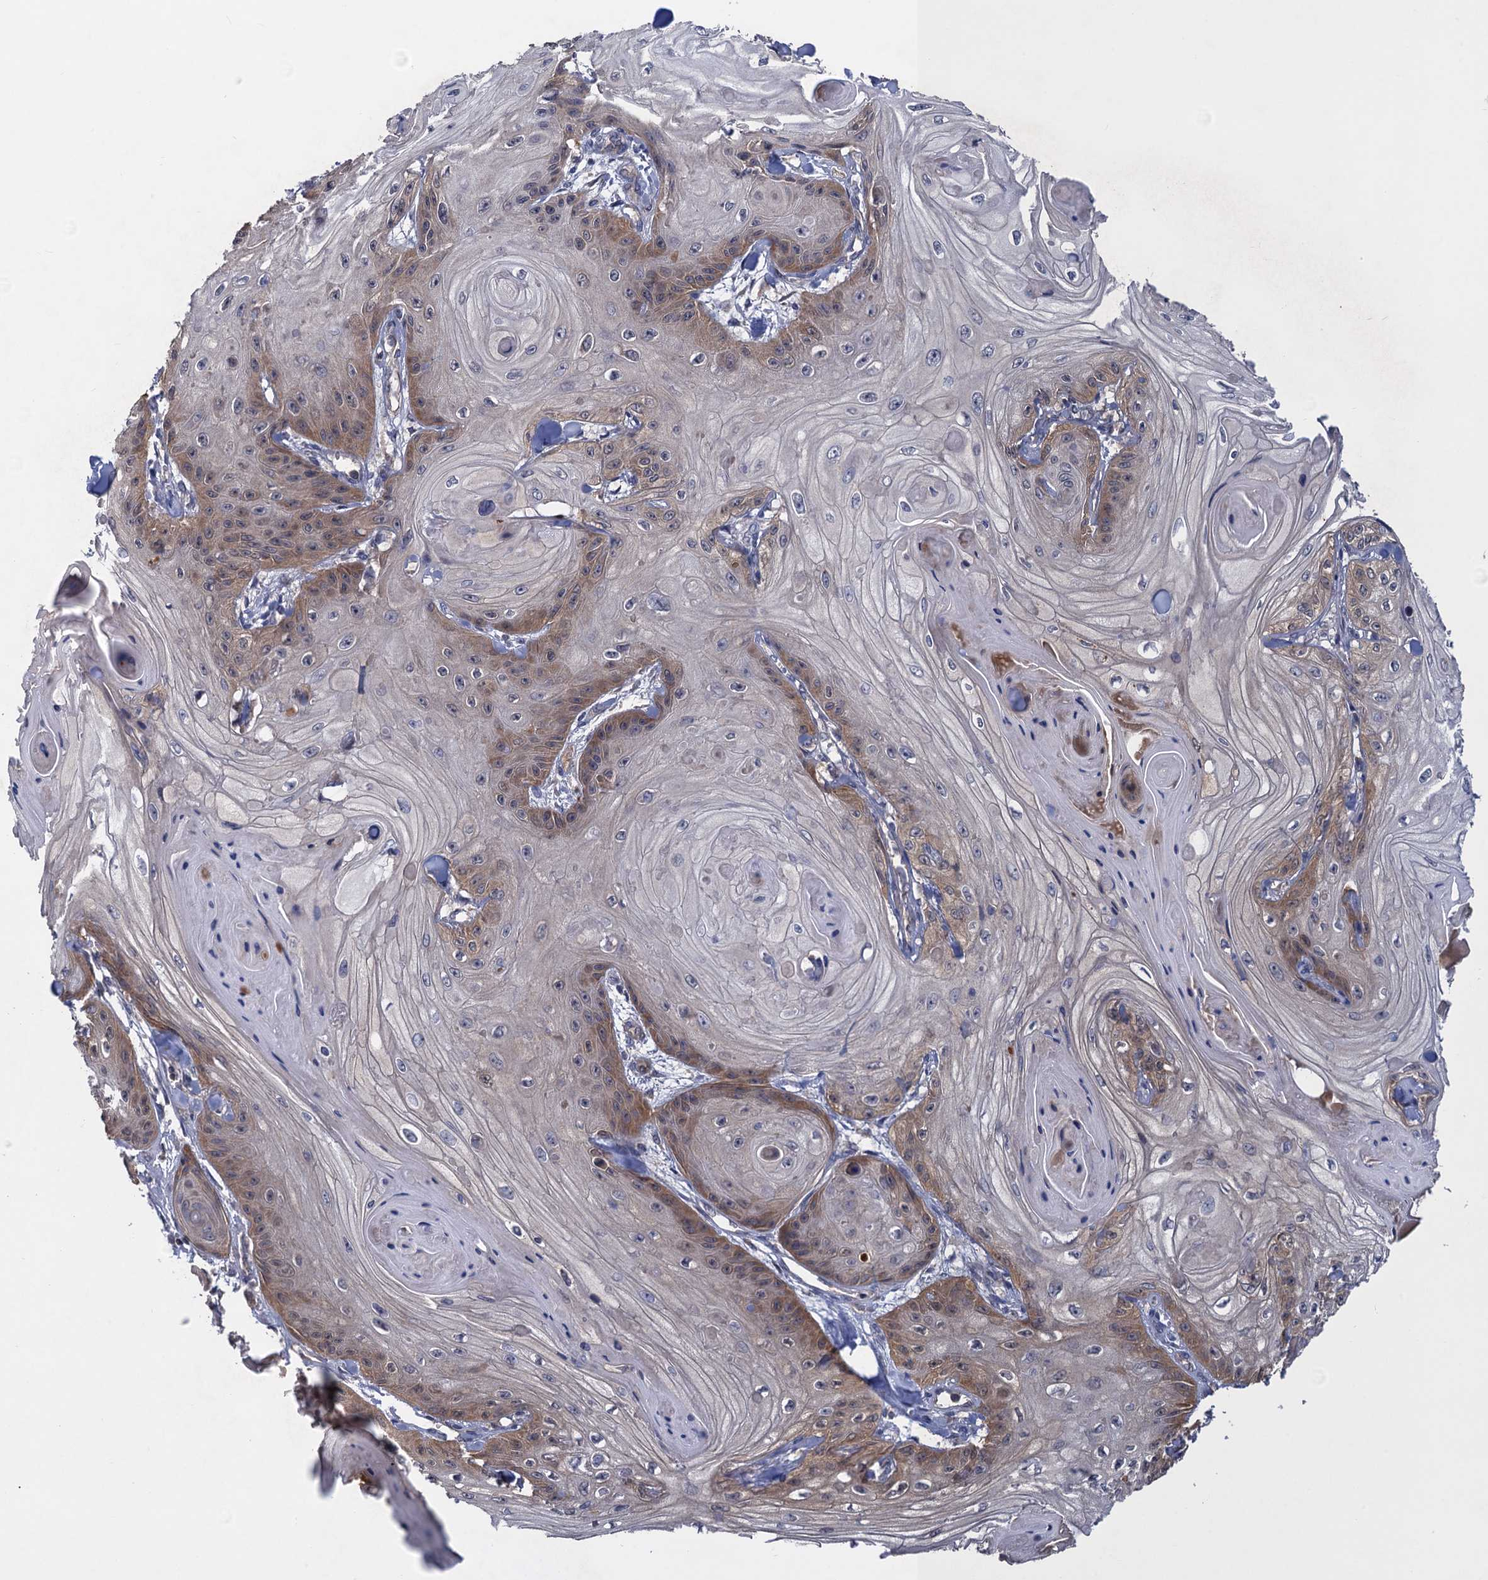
{"staining": {"intensity": "moderate", "quantity": "<25%", "location": "cytoplasmic/membranous"}, "tissue": "skin cancer", "cell_type": "Tumor cells", "image_type": "cancer", "snomed": [{"axis": "morphology", "description": "Squamous cell carcinoma, NOS"}, {"axis": "topography", "description": "Skin"}], "caption": "About <25% of tumor cells in squamous cell carcinoma (skin) display moderate cytoplasmic/membranous protein expression as visualized by brown immunohistochemical staining.", "gene": "DGKA", "patient": {"sex": "male", "age": 74}}